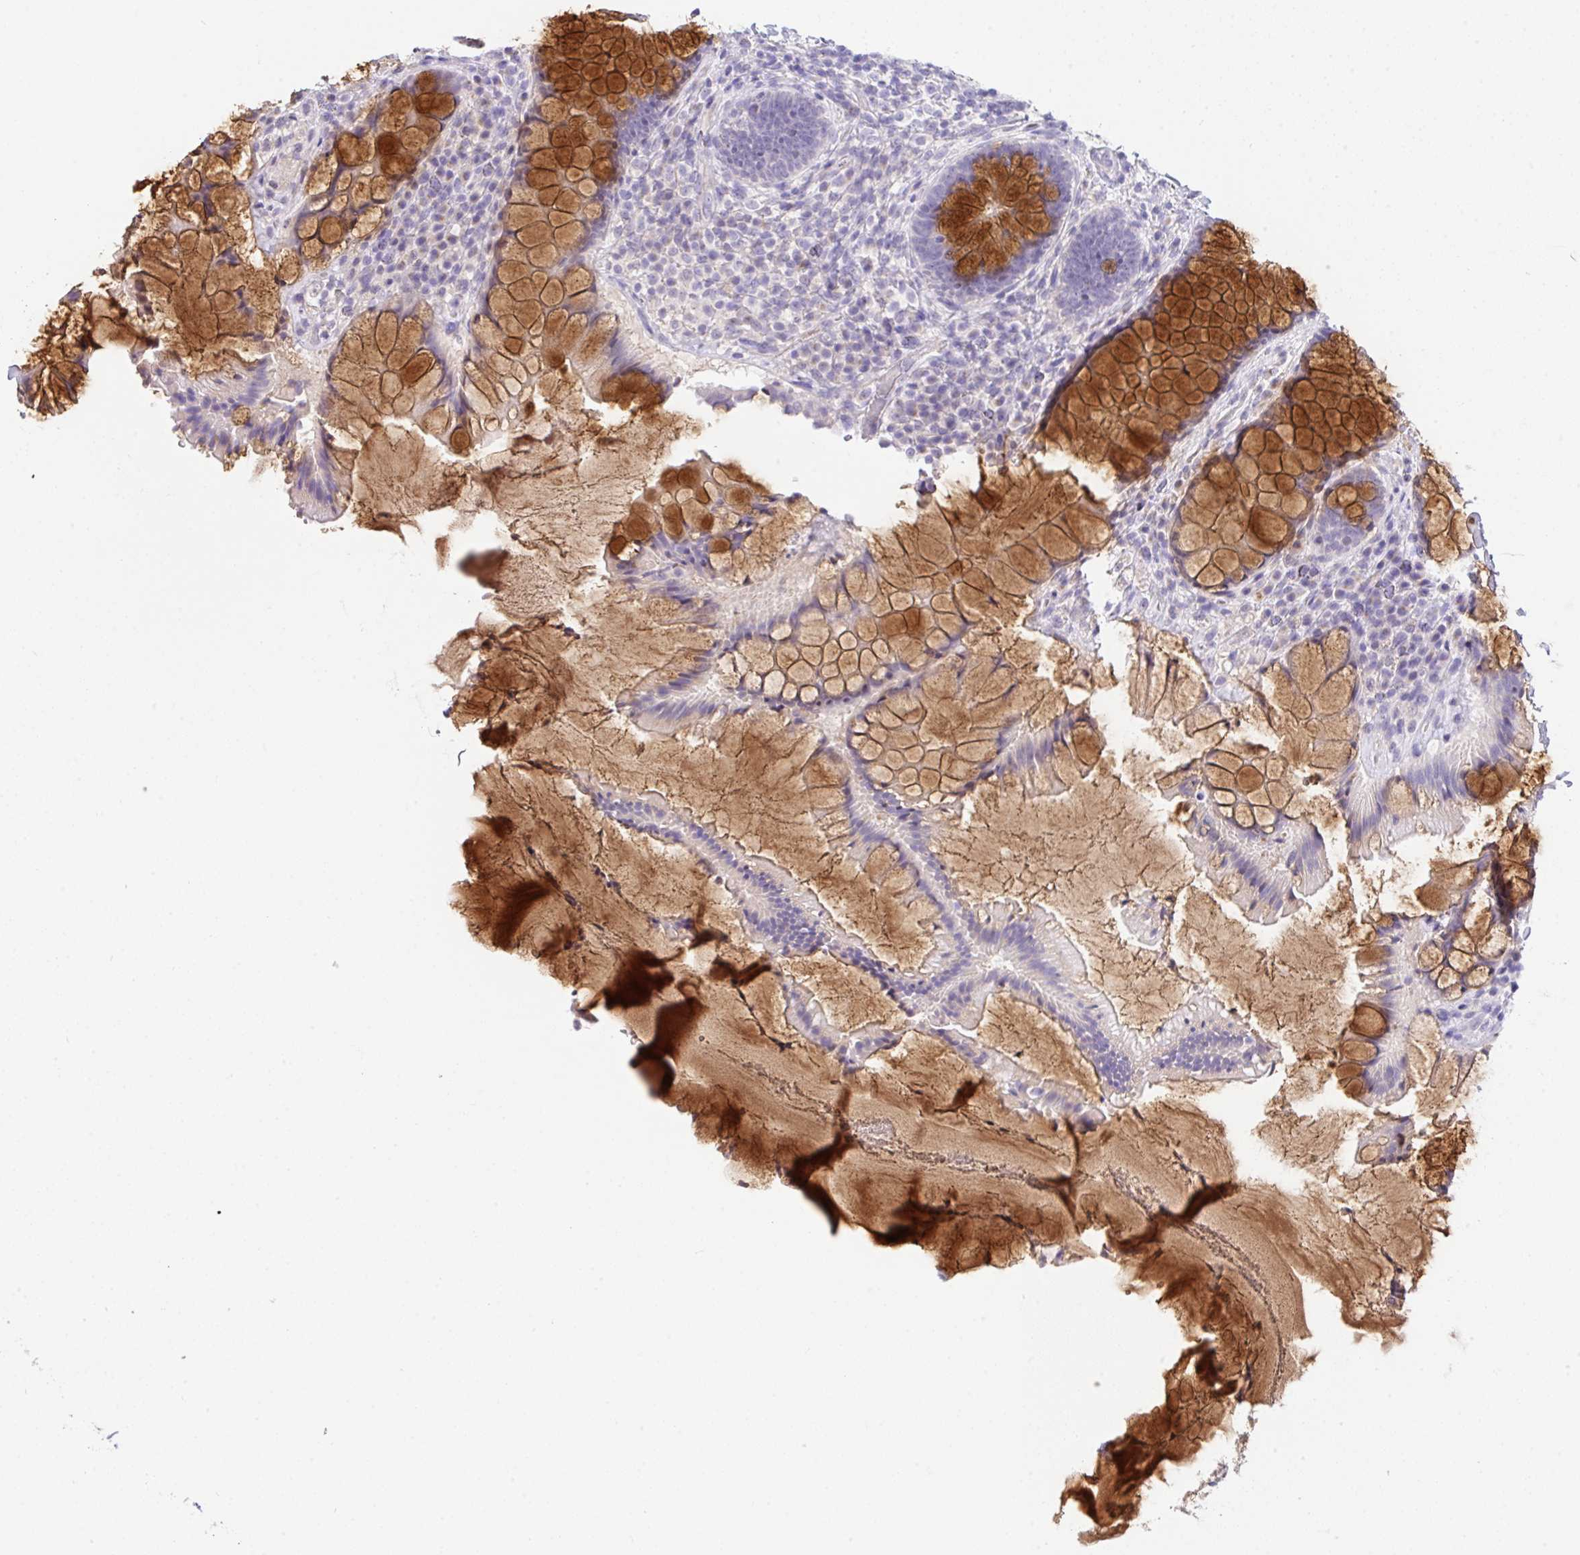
{"staining": {"intensity": "strong", "quantity": "25%-75%", "location": "cytoplasmic/membranous"}, "tissue": "rectum", "cell_type": "Glandular cells", "image_type": "normal", "snomed": [{"axis": "morphology", "description": "Normal tissue, NOS"}, {"axis": "topography", "description": "Rectum"}], "caption": "Protein expression analysis of normal human rectum reveals strong cytoplasmic/membranous expression in about 25%-75% of glandular cells. Using DAB (3,3'-diaminobenzidine) (brown) and hematoxylin (blue) stains, captured at high magnification using brightfield microscopy.", "gene": "SERPINE3", "patient": {"sex": "female", "age": 58}}